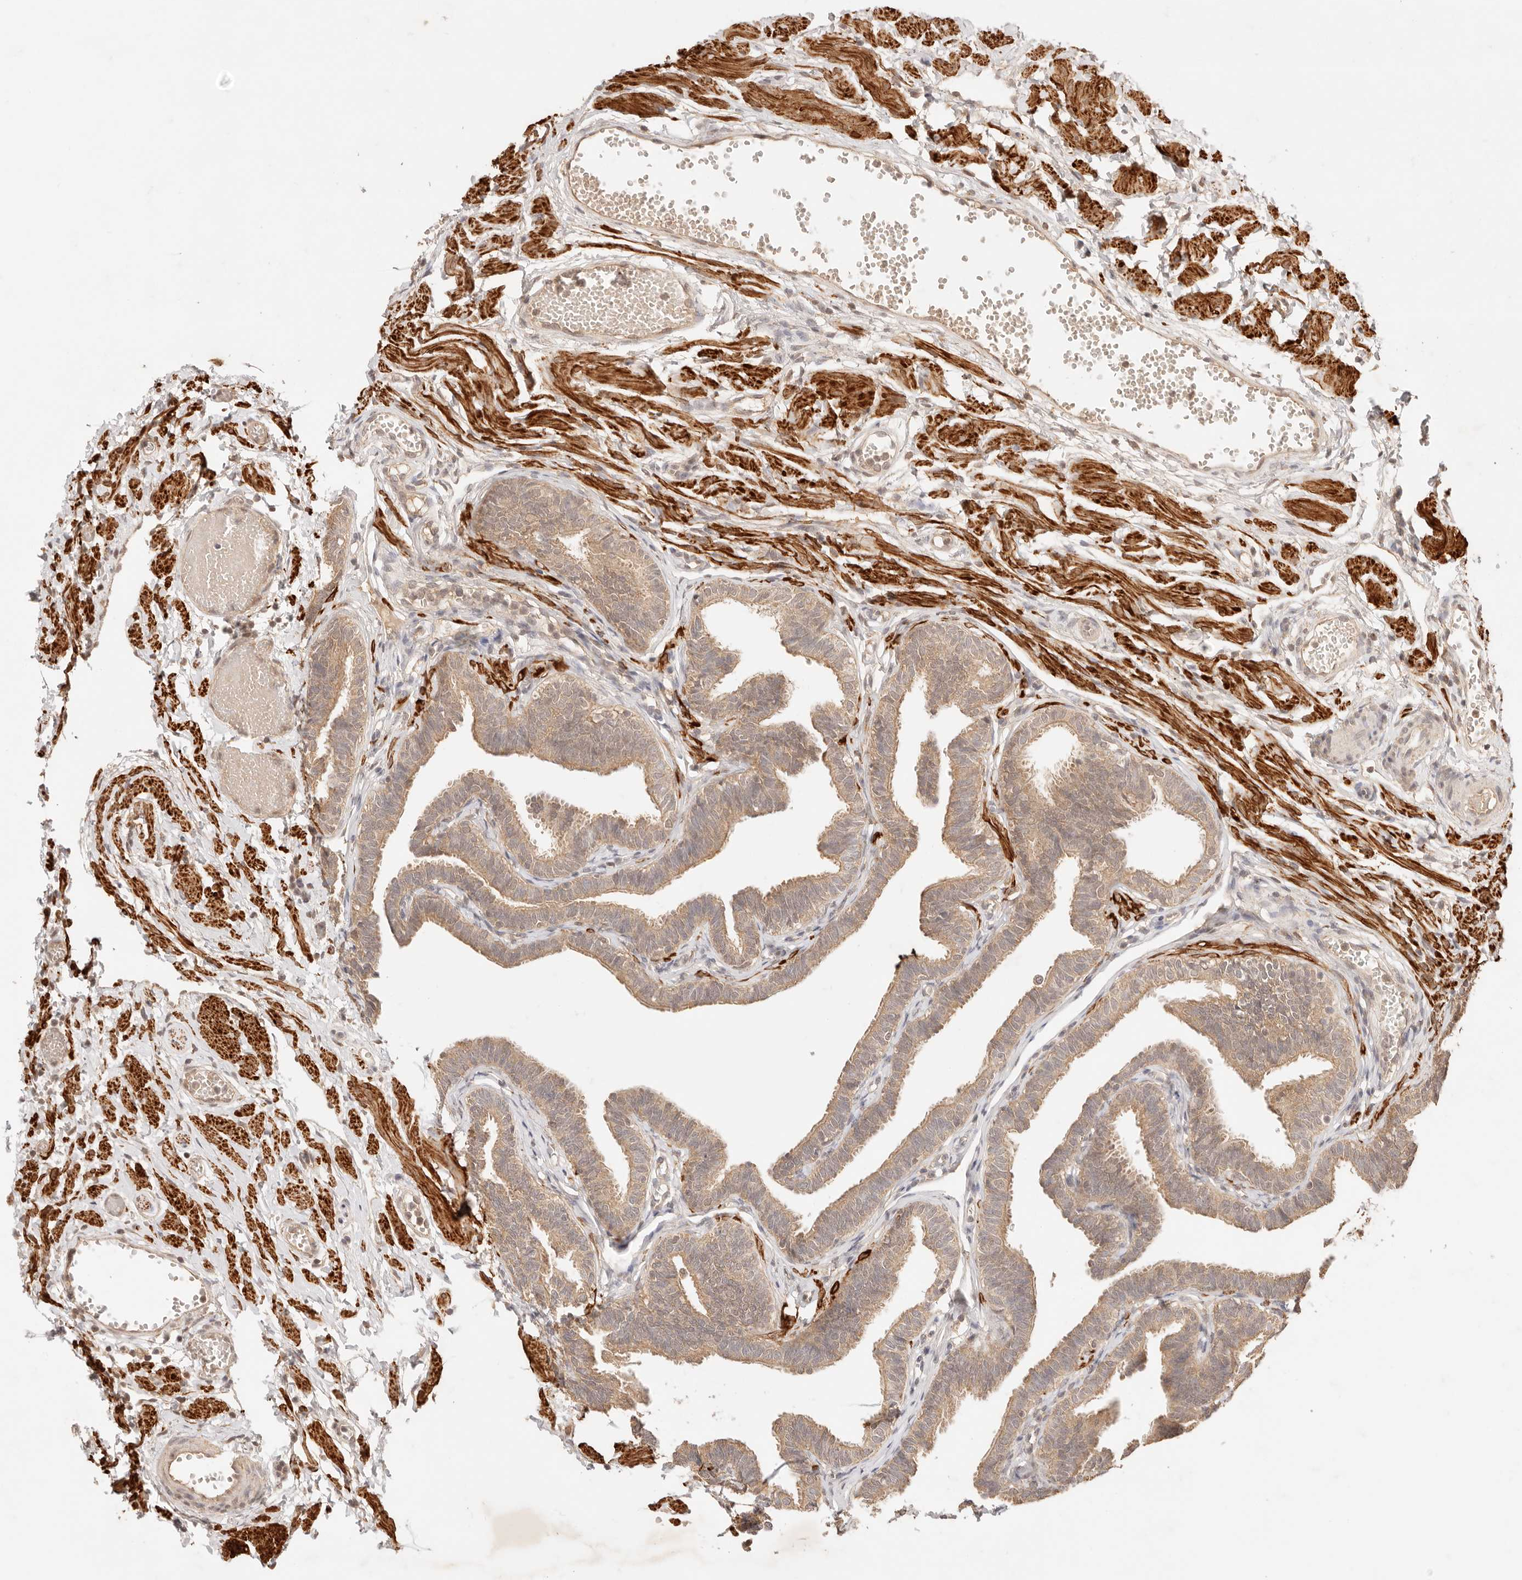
{"staining": {"intensity": "moderate", "quantity": ">75%", "location": "cytoplasmic/membranous,nuclear"}, "tissue": "fallopian tube", "cell_type": "Glandular cells", "image_type": "normal", "snomed": [{"axis": "morphology", "description": "Normal tissue, NOS"}, {"axis": "topography", "description": "Fallopian tube"}, {"axis": "topography", "description": "Ovary"}], "caption": "Human fallopian tube stained with a brown dye displays moderate cytoplasmic/membranous,nuclear positive positivity in approximately >75% of glandular cells.", "gene": "TRIM11", "patient": {"sex": "female", "age": 23}}